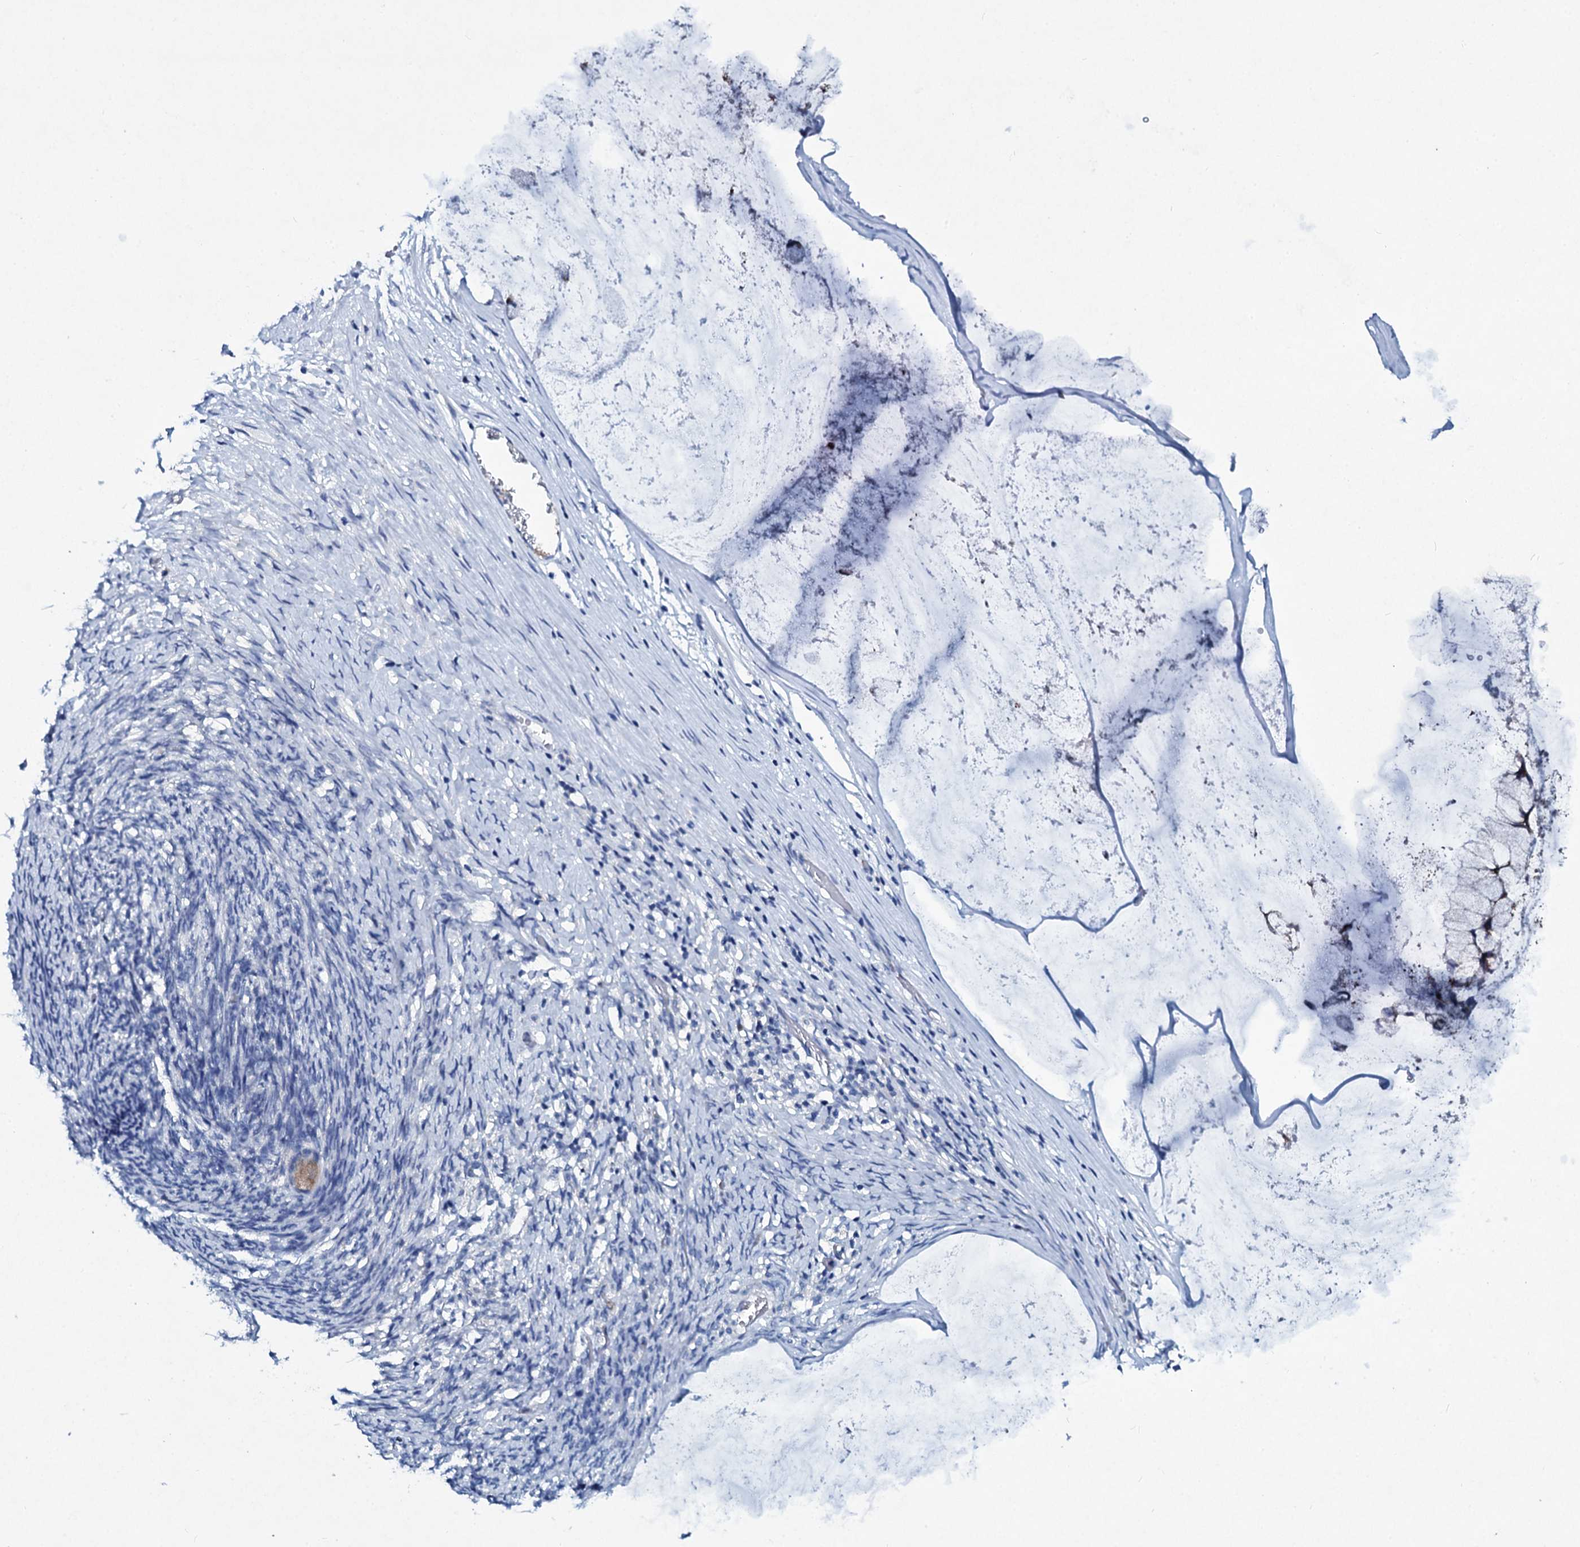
{"staining": {"intensity": "negative", "quantity": "none", "location": "none"}, "tissue": "ovarian cancer", "cell_type": "Tumor cells", "image_type": "cancer", "snomed": [{"axis": "morphology", "description": "Cystadenocarcinoma, mucinous, NOS"}, {"axis": "topography", "description": "Ovary"}], "caption": "This is an IHC micrograph of ovarian cancer. There is no positivity in tumor cells.", "gene": "TPGS2", "patient": {"sex": "female", "age": 42}}